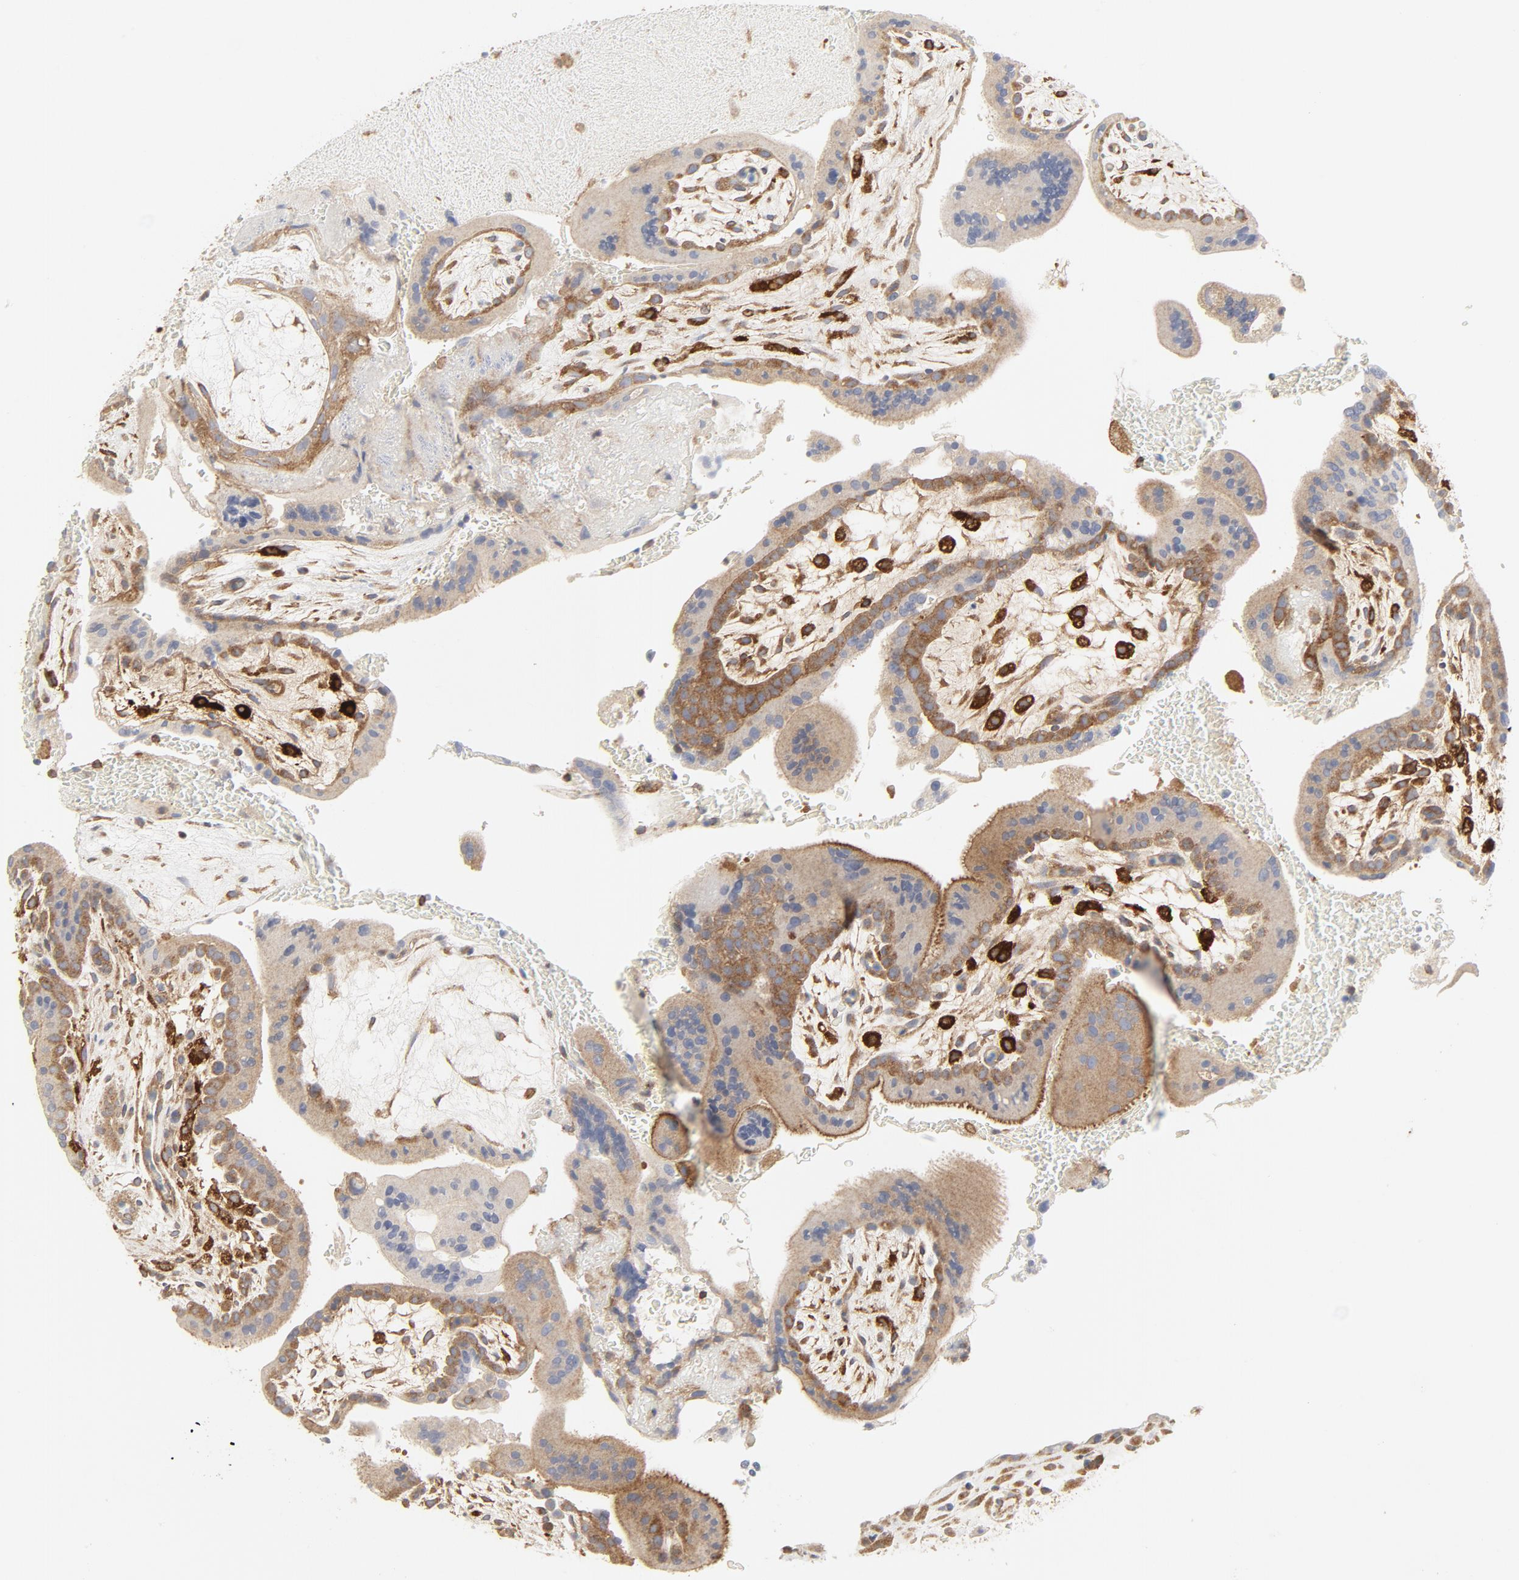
{"staining": {"intensity": "moderate", "quantity": "25%-75%", "location": "cytoplasmic/membranous"}, "tissue": "placenta", "cell_type": "Trophoblastic cells", "image_type": "normal", "snomed": [{"axis": "morphology", "description": "Normal tissue, NOS"}, {"axis": "topography", "description": "Placenta"}], "caption": "DAB immunohistochemical staining of benign placenta reveals moderate cytoplasmic/membranous protein positivity in approximately 25%-75% of trophoblastic cells. (brown staining indicates protein expression, while blue staining denotes nuclei).", "gene": "RABEP1", "patient": {"sex": "female", "age": 35}}